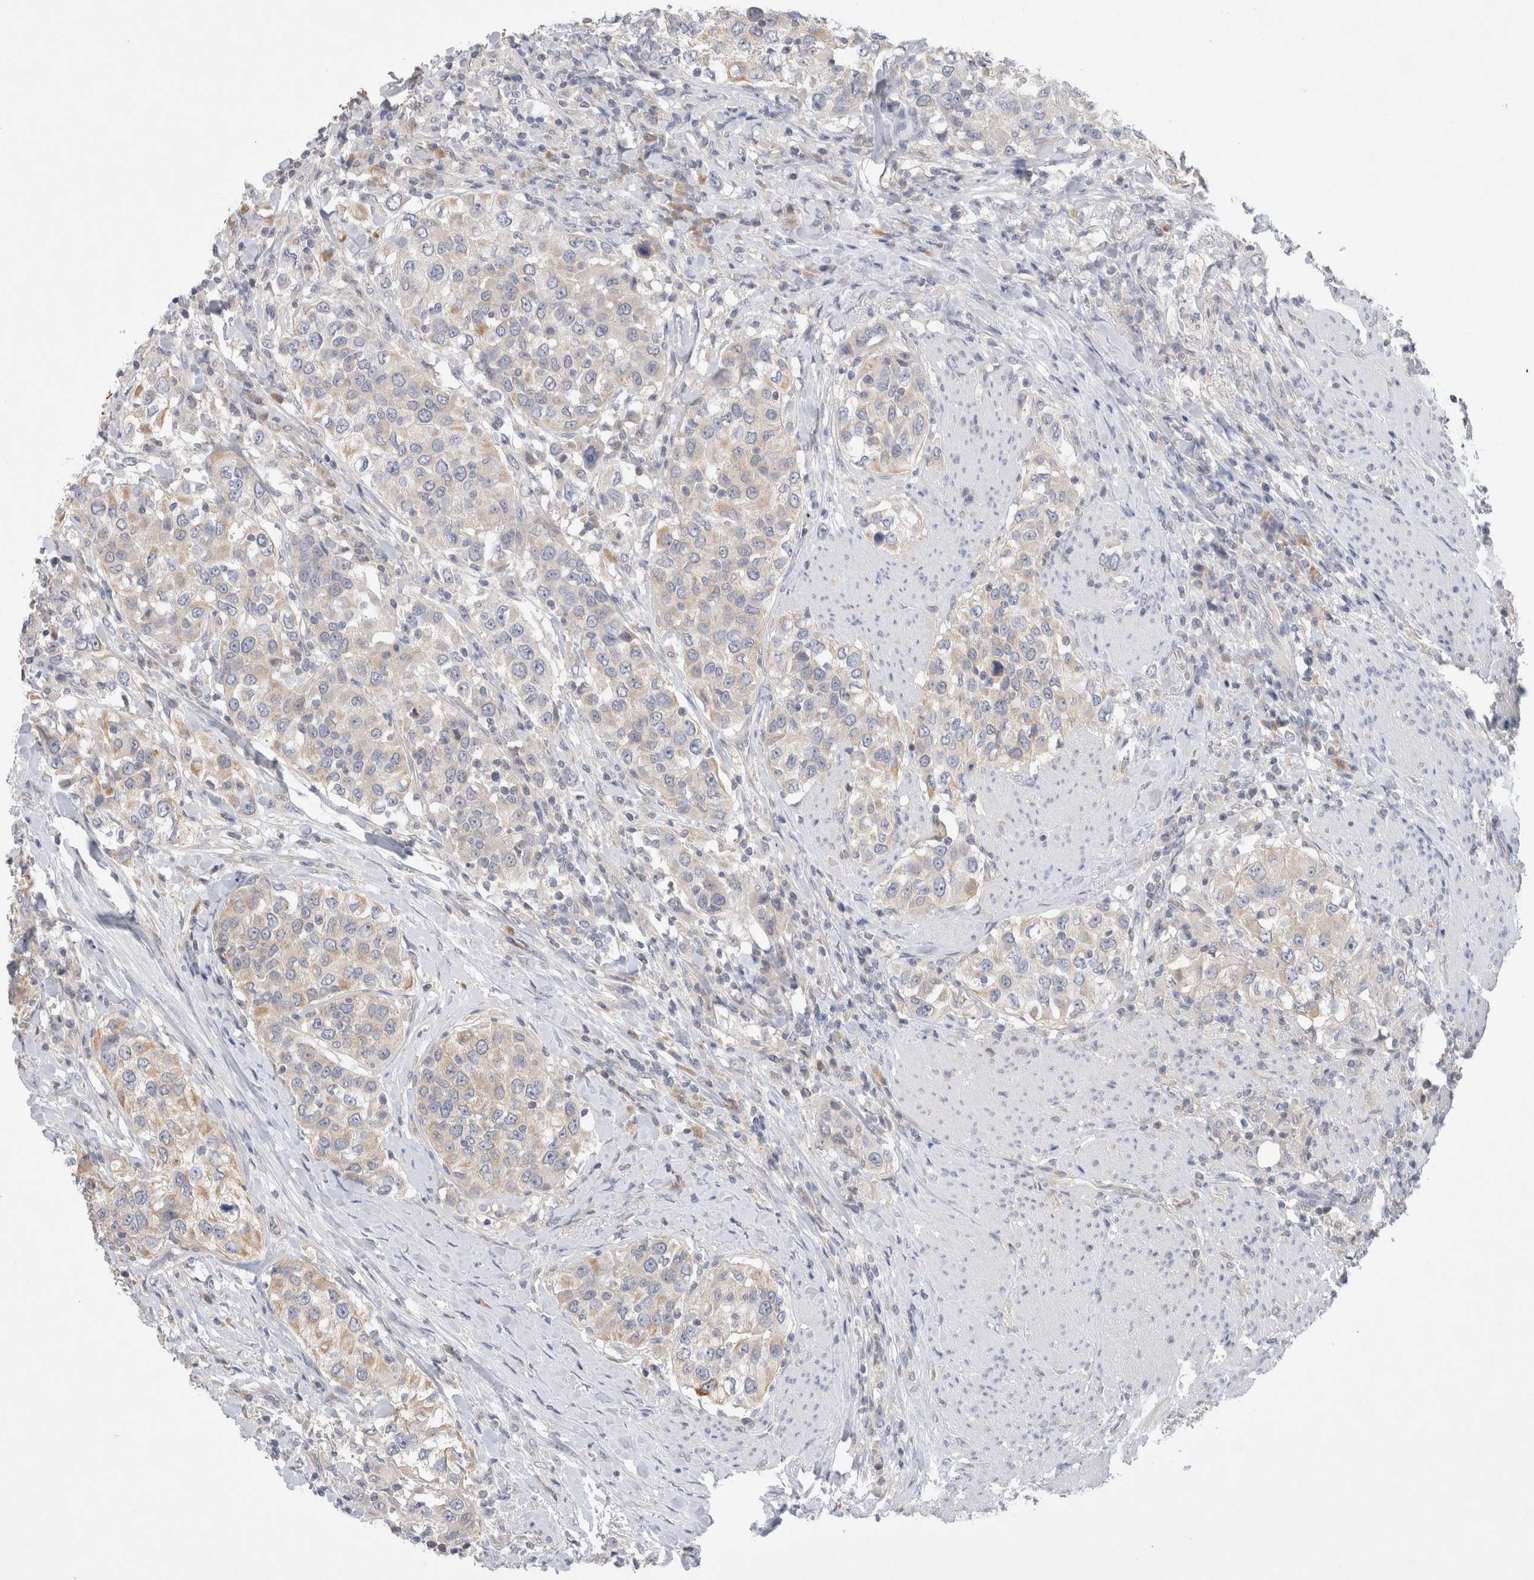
{"staining": {"intensity": "weak", "quantity": "25%-75%", "location": "cytoplasmic/membranous"}, "tissue": "urothelial cancer", "cell_type": "Tumor cells", "image_type": "cancer", "snomed": [{"axis": "morphology", "description": "Urothelial carcinoma, High grade"}, {"axis": "topography", "description": "Urinary bladder"}], "caption": "Immunohistochemistry (IHC) of human urothelial cancer shows low levels of weak cytoplasmic/membranous staining in about 25%-75% of tumor cells. The protein of interest is stained brown, and the nuclei are stained in blue (DAB IHC with brightfield microscopy, high magnification).", "gene": "GAS1", "patient": {"sex": "female", "age": 80}}